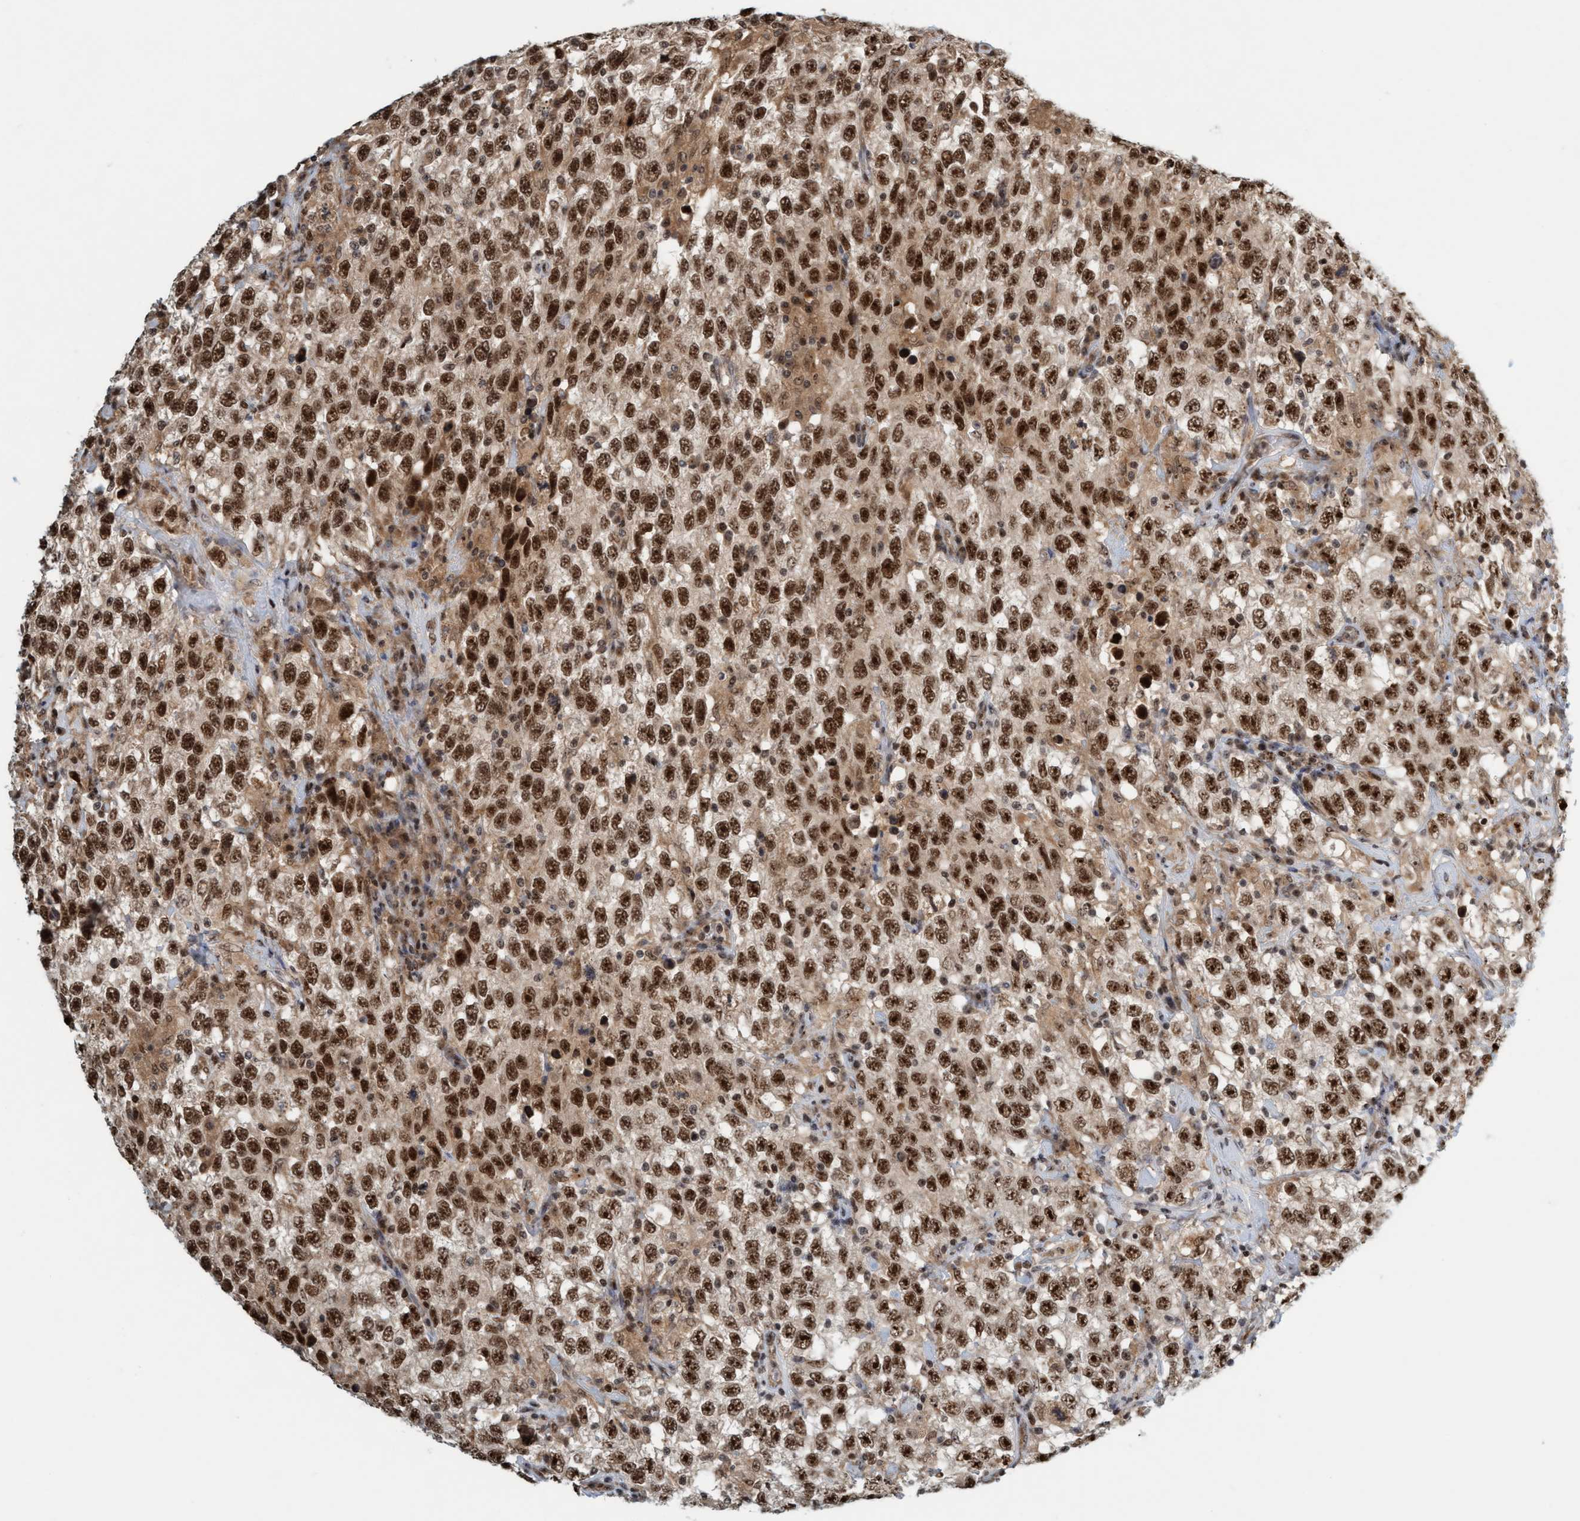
{"staining": {"intensity": "strong", "quantity": ">75%", "location": "nuclear"}, "tissue": "testis cancer", "cell_type": "Tumor cells", "image_type": "cancer", "snomed": [{"axis": "morphology", "description": "Seminoma, NOS"}, {"axis": "topography", "description": "Testis"}], "caption": "Human testis seminoma stained with a protein marker shows strong staining in tumor cells.", "gene": "SMCR8", "patient": {"sex": "male", "age": 41}}